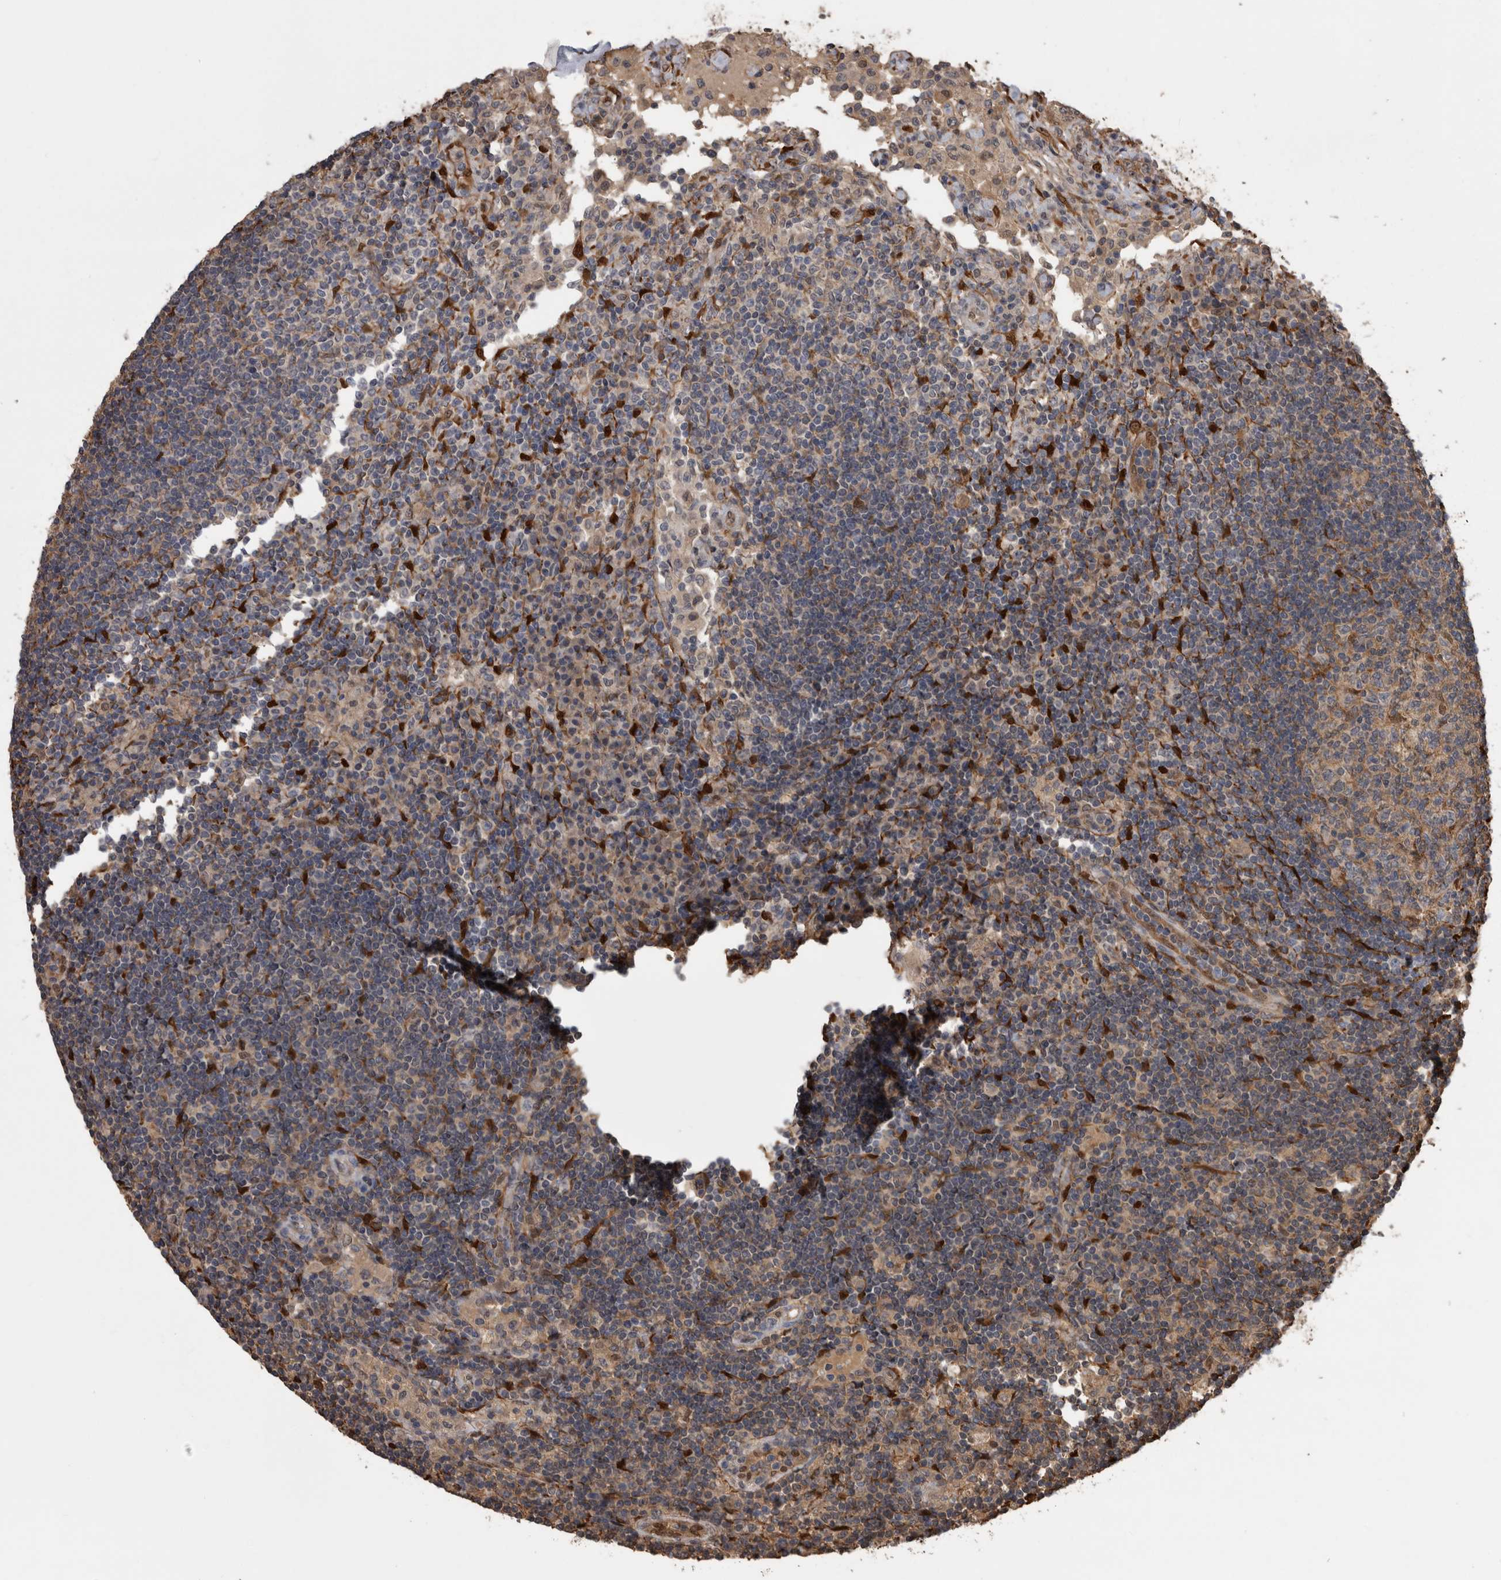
{"staining": {"intensity": "weak", "quantity": ">75%", "location": "cytoplasmic/membranous,nuclear"}, "tissue": "lymph node", "cell_type": "Germinal center cells", "image_type": "normal", "snomed": [{"axis": "morphology", "description": "Normal tissue, NOS"}, {"axis": "topography", "description": "Lymph node"}], "caption": "This histopathology image exhibits IHC staining of unremarkable human lymph node, with low weak cytoplasmic/membranous,nuclear positivity in approximately >75% of germinal center cells.", "gene": "LXN", "patient": {"sex": "female", "age": 53}}